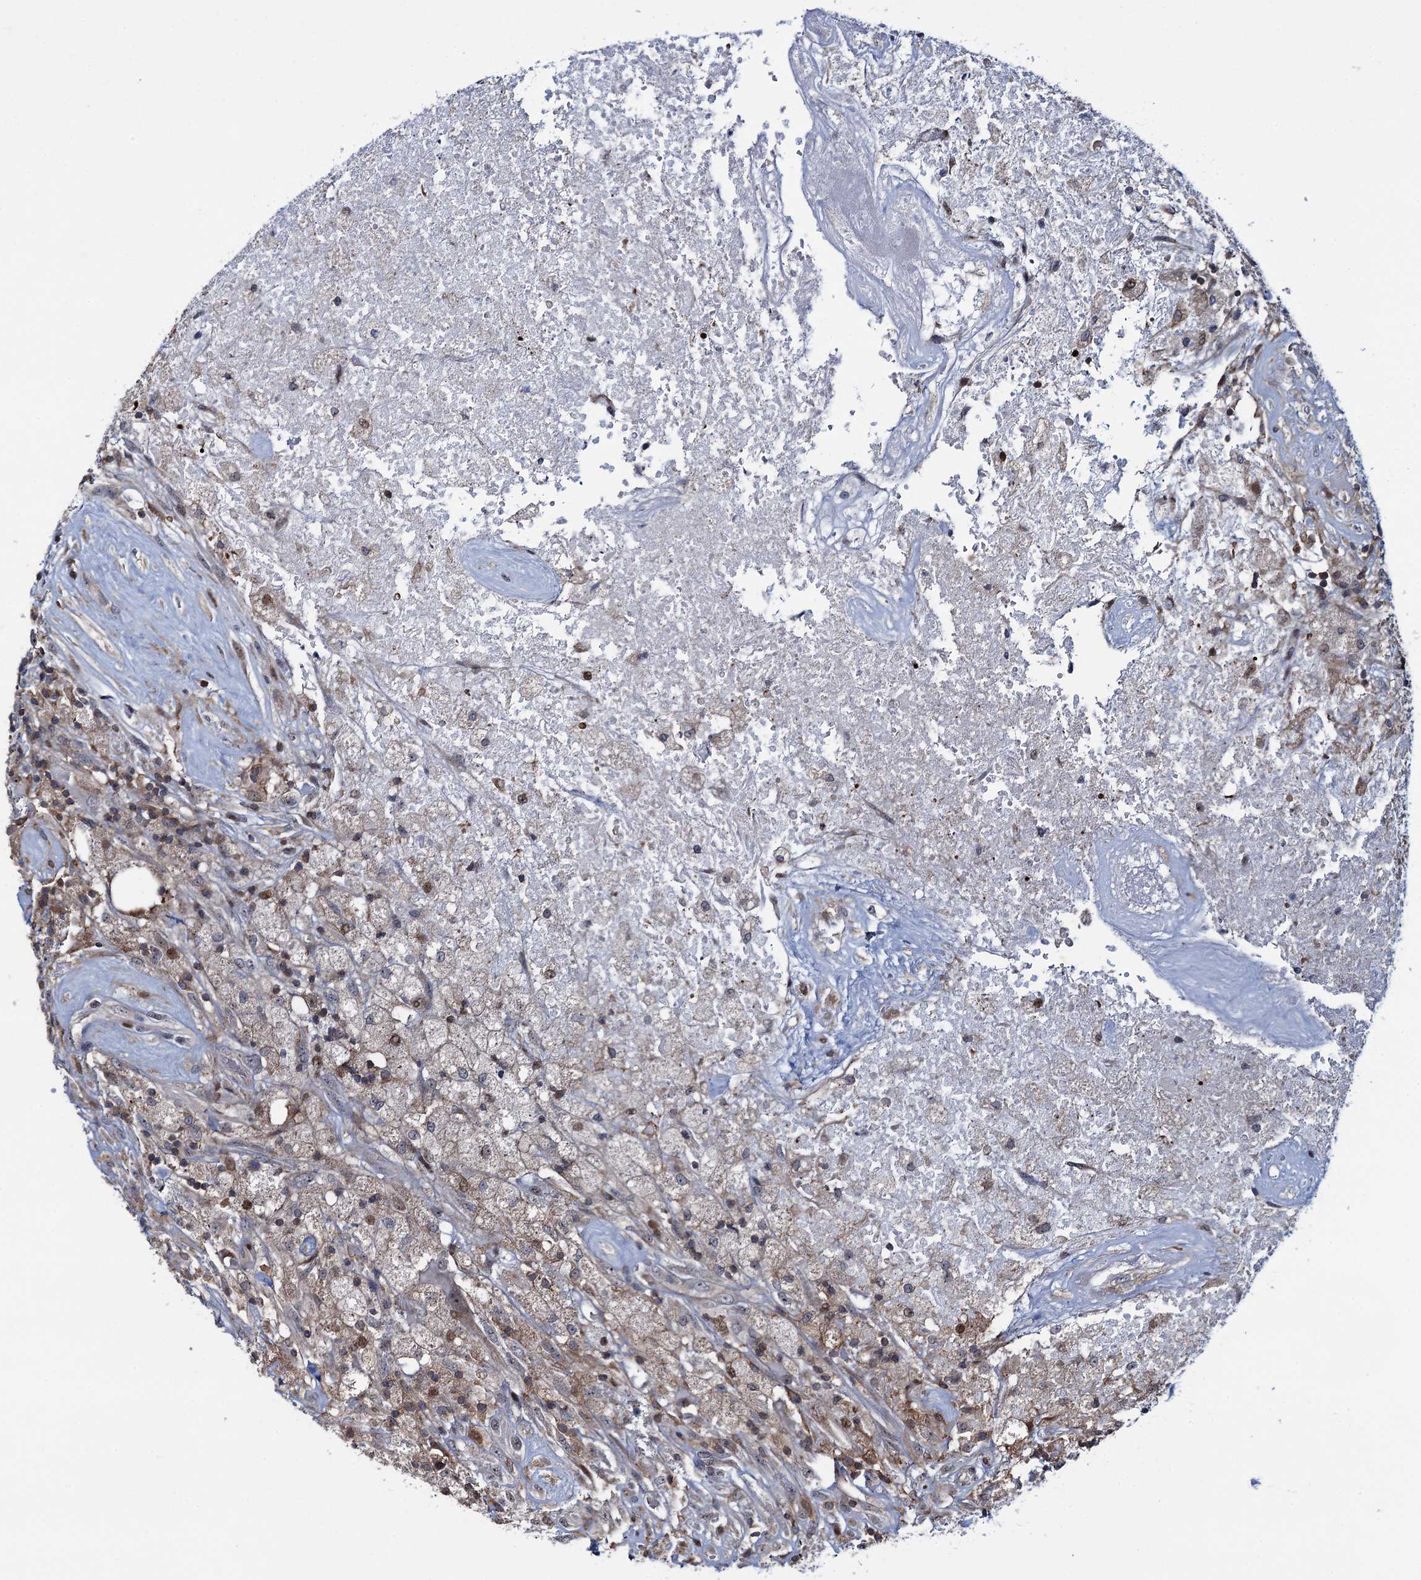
{"staining": {"intensity": "weak", "quantity": "<25%", "location": "cytoplasmic/membranous"}, "tissue": "glioma", "cell_type": "Tumor cells", "image_type": "cancer", "snomed": [{"axis": "morphology", "description": "Glioma, malignant, High grade"}, {"axis": "topography", "description": "Brain"}], "caption": "IHC of glioma reveals no staining in tumor cells. The staining was performed using DAB (3,3'-diaminobenzidine) to visualize the protein expression in brown, while the nuclei were stained in blue with hematoxylin (Magnification: 20x).", "gene": "CCDC102A", "patient": {"sex": "male", "age": 56}}